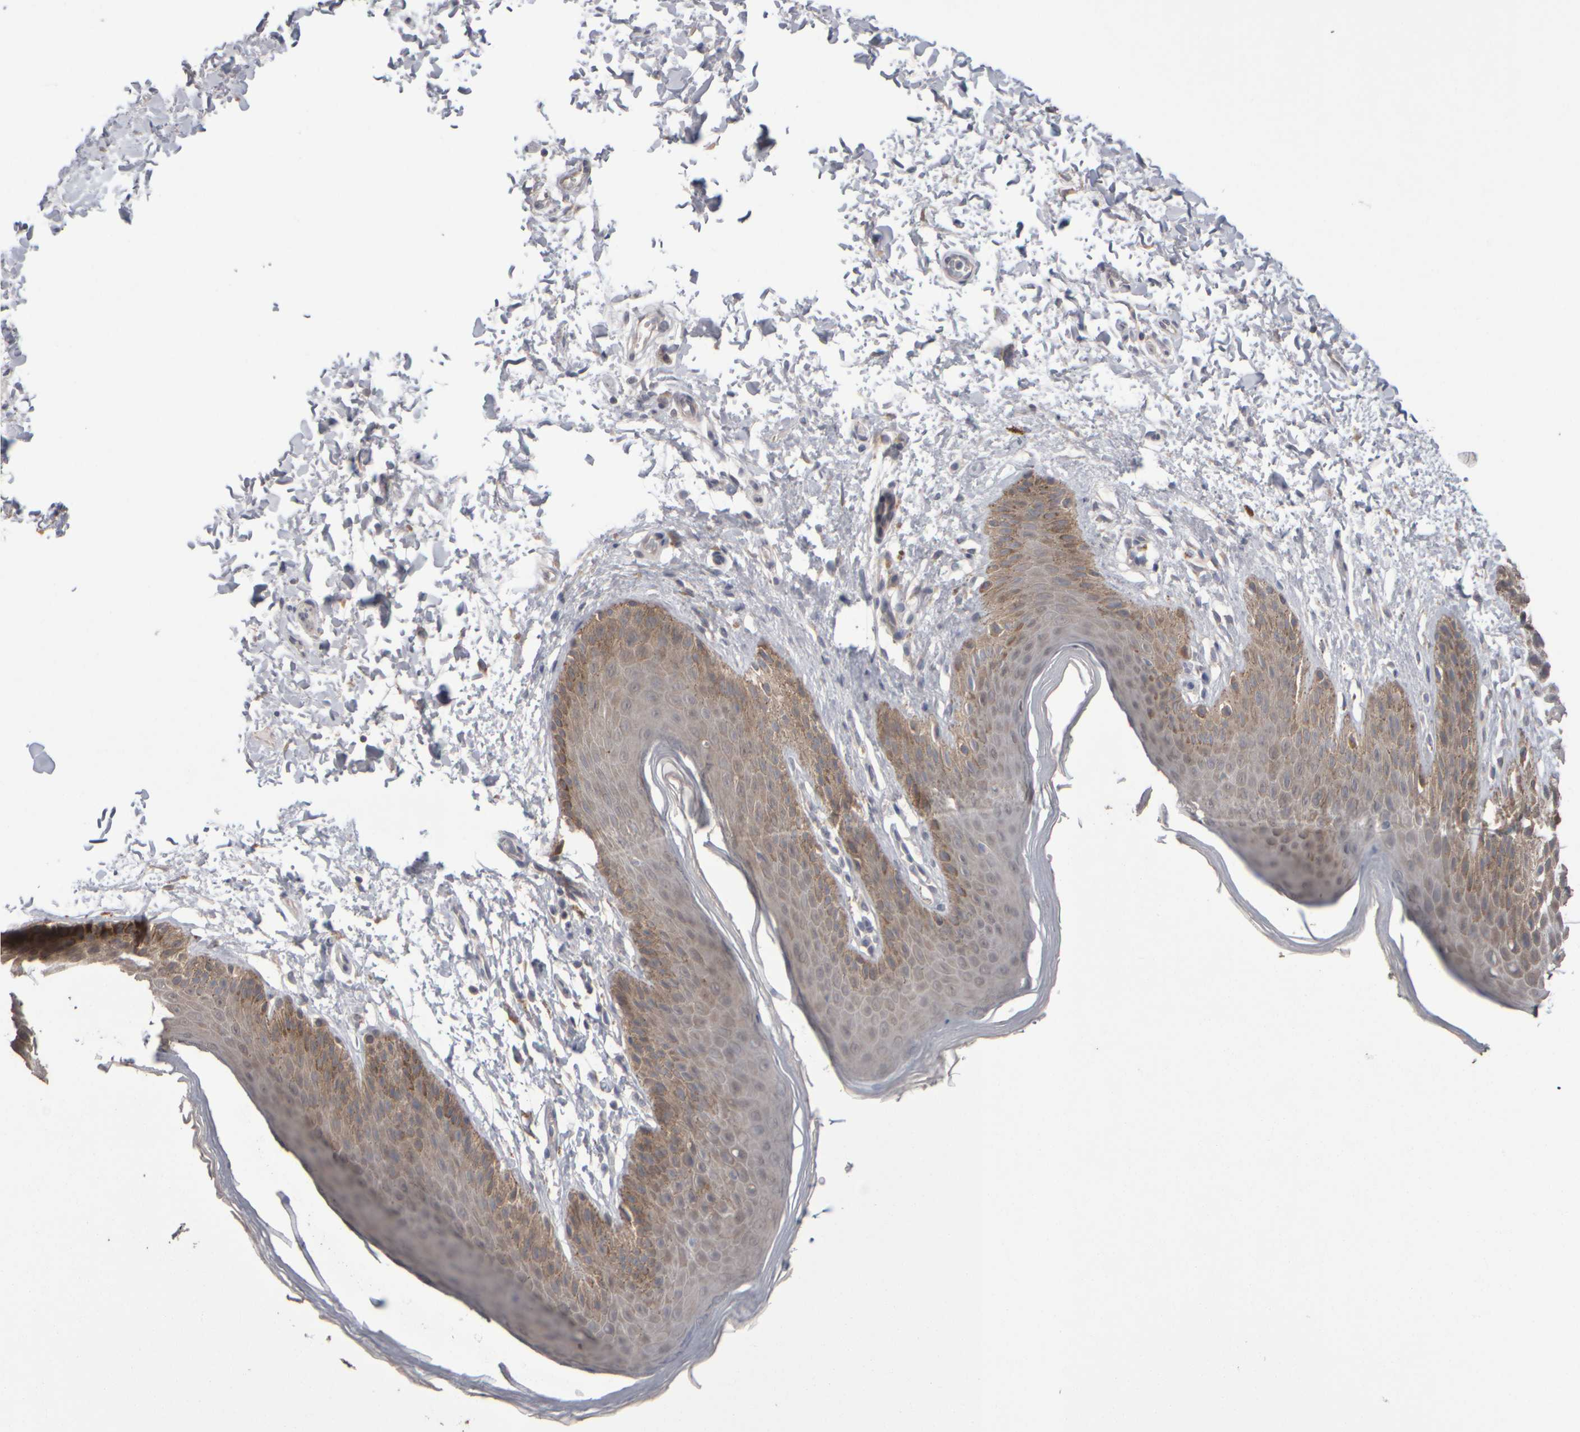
{"staining": {"intensity": "moderate", "quantity": "<25%", "location": "cytoplasmic/membranous"}, "tissue": "skin", "cell_type": "Epidermal cells", "image_type": "normal", "snomed": [{"axis": "morphology", "description": "Normal tissue, NOS"}, {"axis": "topography", "description": "Anal"}, {"axis": "topography", "description": "Peripheral nerve tissue"}], "caption": "Immunohistochemistry photomicrograph of normal skin stained for a protein (brown), which demonstrates low levels of moderate cytoplasmic/membranous positivity in approximately <25% of epidermal cells.", "gene": "EPHX2", "patient": {"sex": "male", "age": 44}}